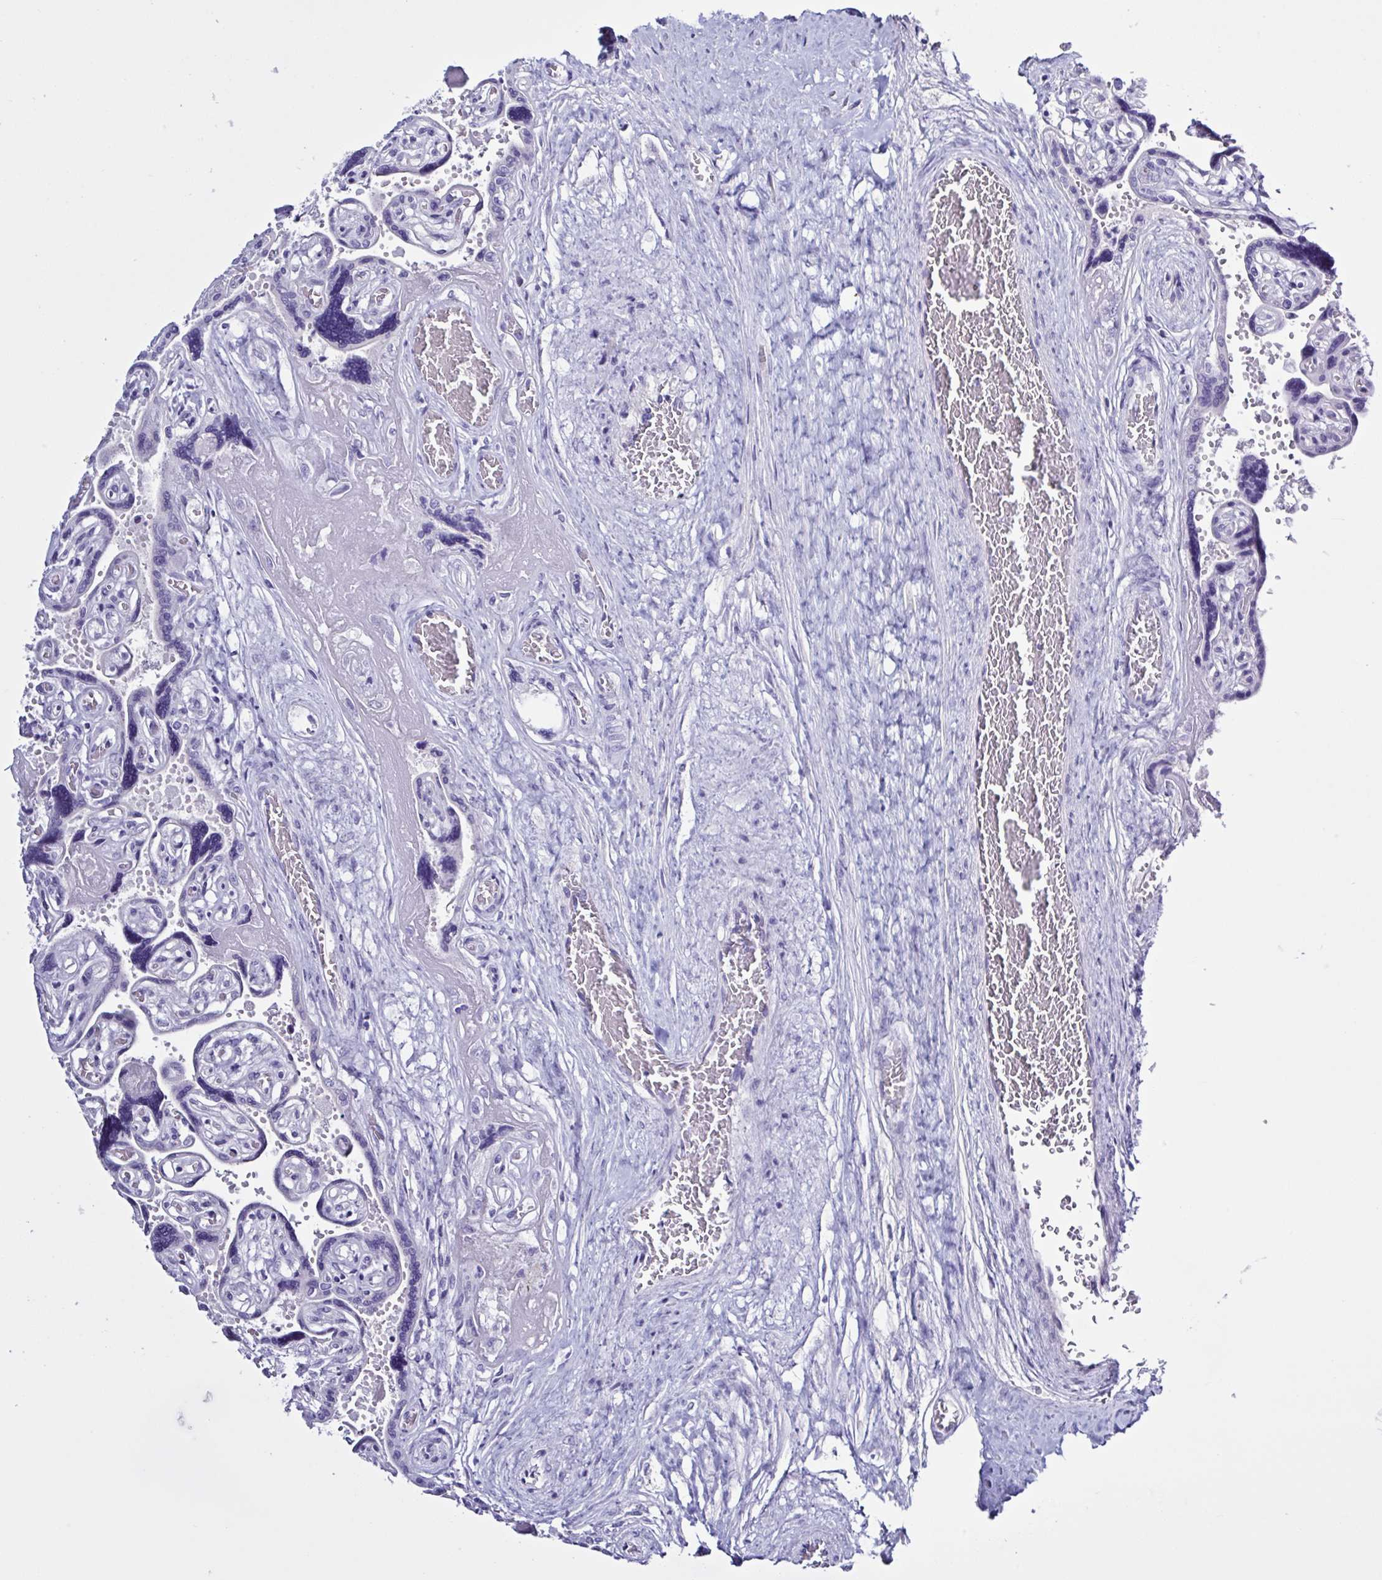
{"staining": {"intensity": "negative", "quantity": "none", "location": "none"}, "tissue": "placenta", "cell_type": "Decidual cells", "image_type": "normal", "snomed": [{"axis": "morphology", "description": "Normal tissue, NOS"}, {"axis": "topography", "description": "Placenta"}], "caption": "Human placenta stained for a protein using immunohistochemistry (IHC) demonstrates no staining in decidual cells.", "gene": "USP35", "patient": {"sex": "female", "age": 32}}